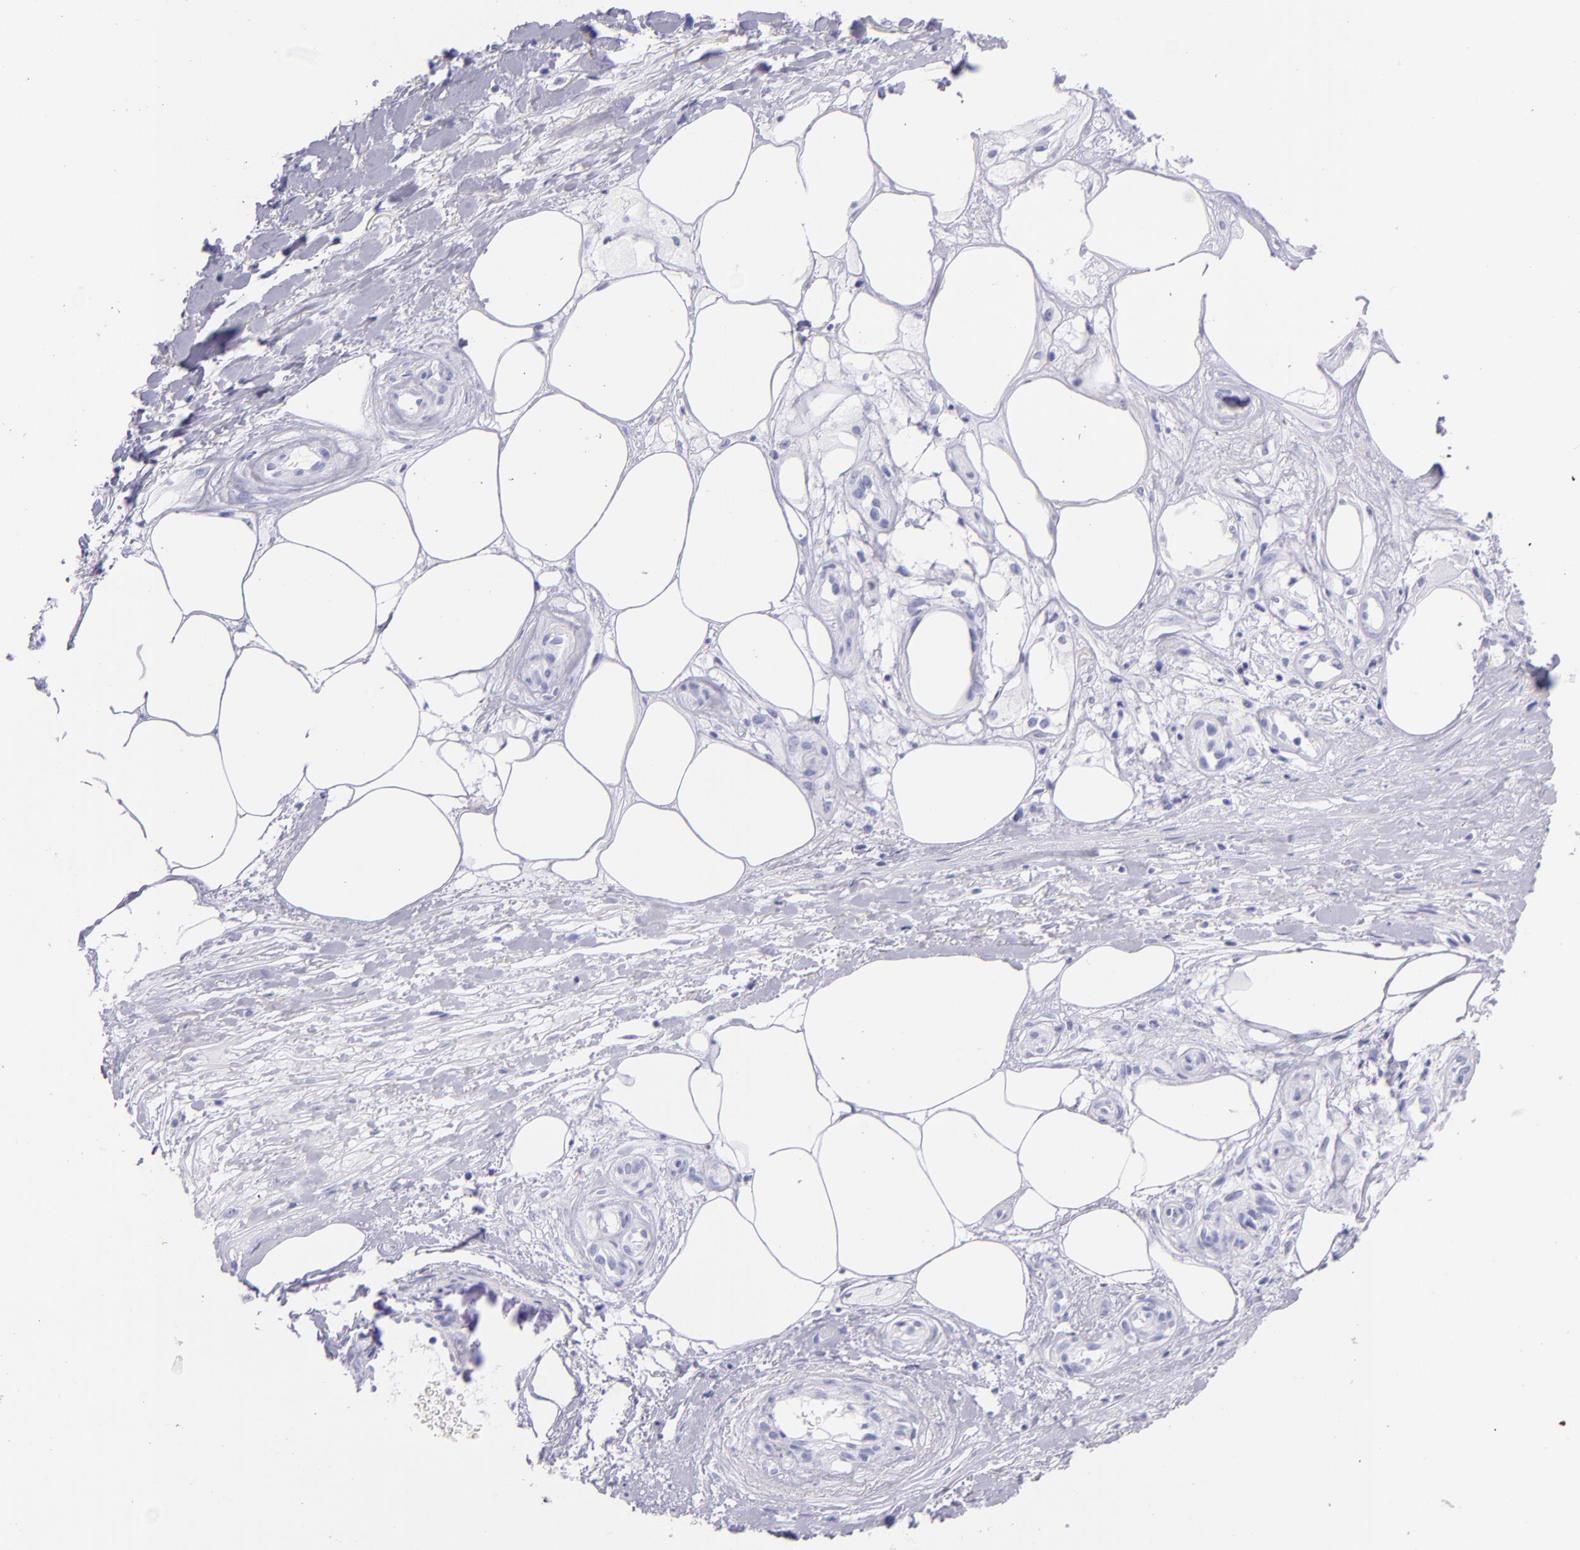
{"staining": {"intensity": "negative", "quantity": "none", "location": "none"}, "tissue": "melanoma", "cell_type": "Tumor cells", "image_type": "cancer", "snomed": [{"axis": "morphology", "description": "Malignant melanoma, NOS"}, {"axis": "topography", "description": "Skin"}], "caption": "IHC histopathology image of malignant melanoma stained for a protein (brown), which shows no expression in tumor cells. (DAB immunohistochemistry (IHC), high magnification).", "gene": "SFTPB", "patient": {"sex": "female", "age": 85}}